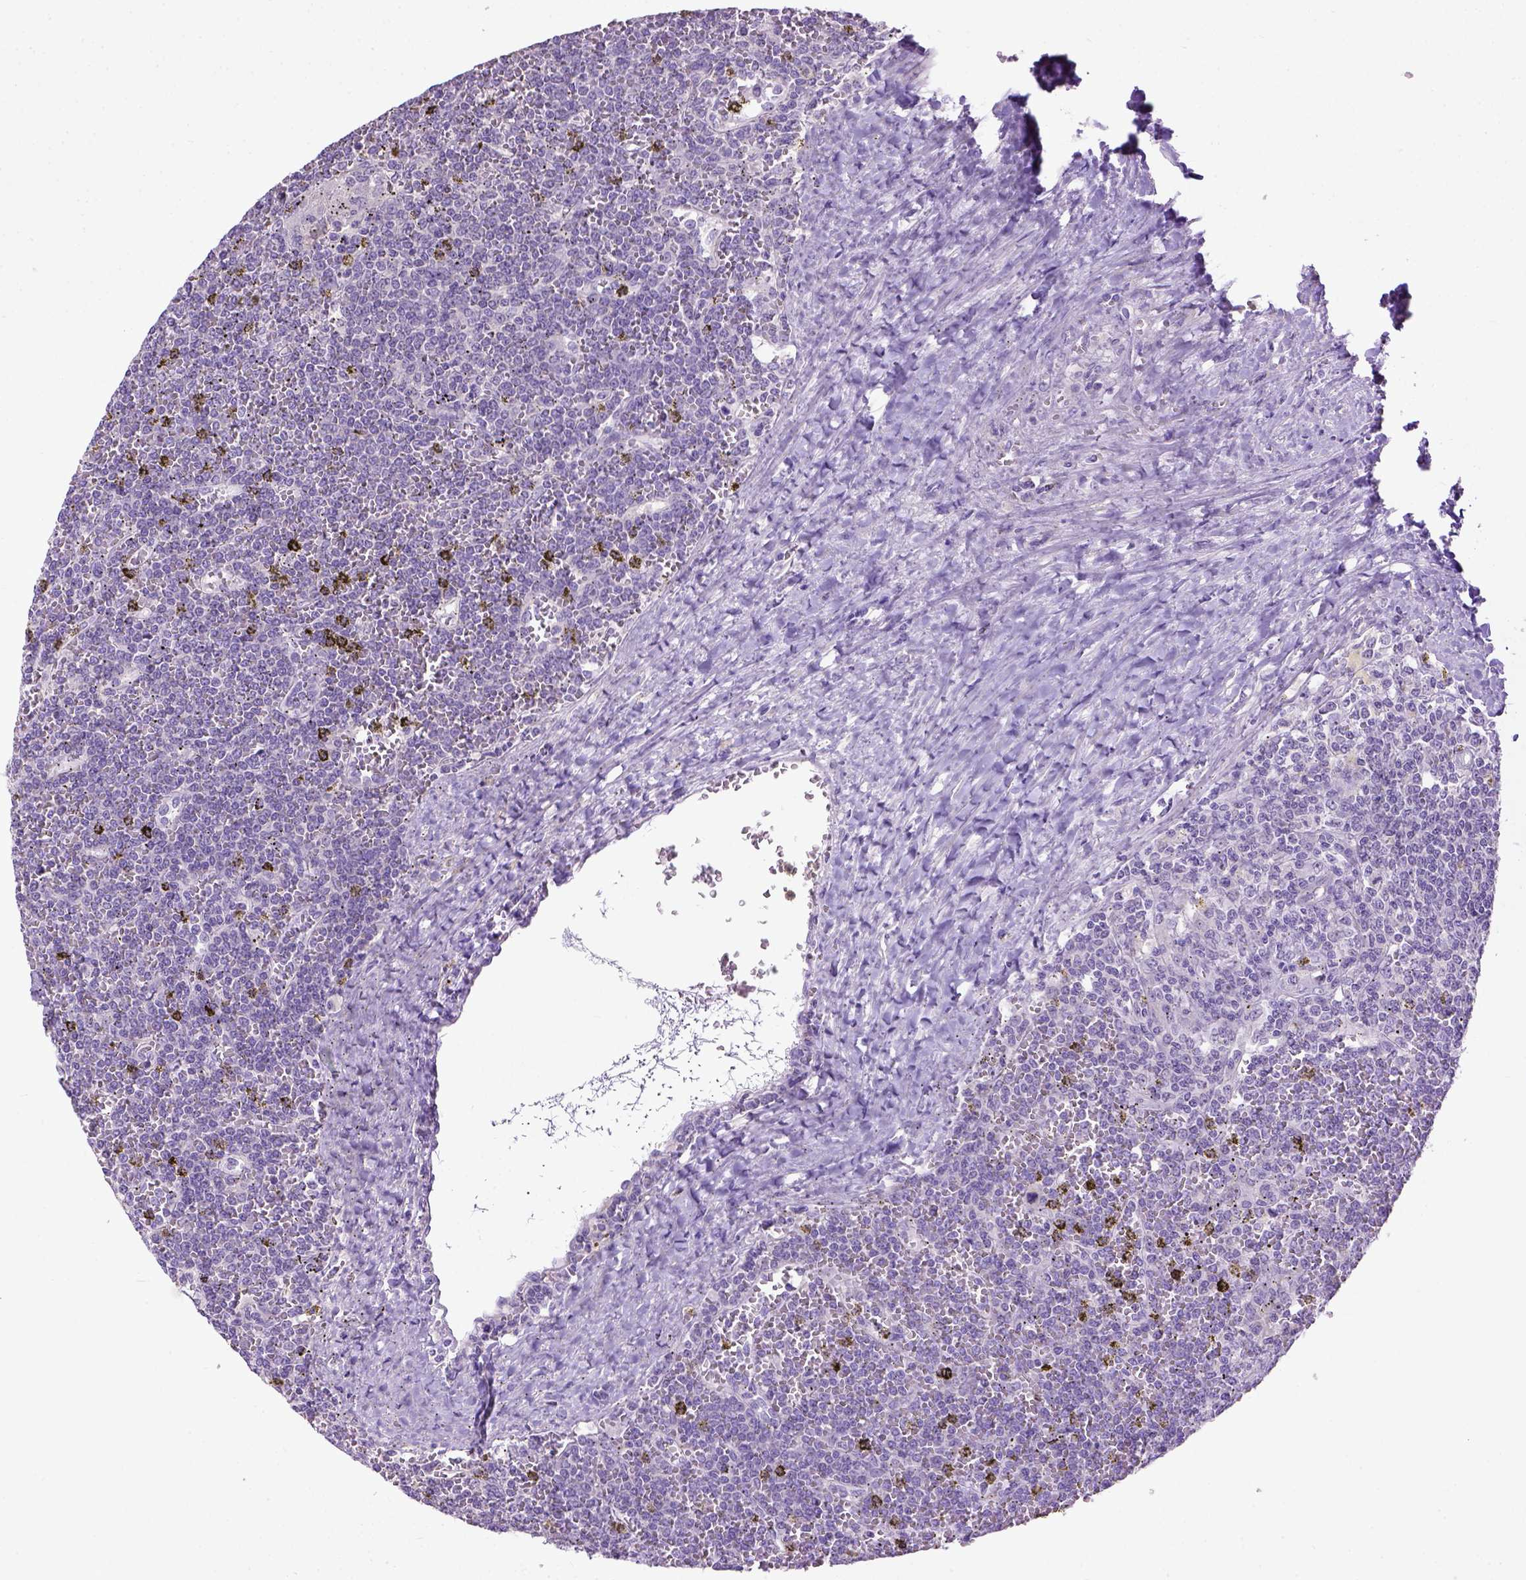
{"staining": {"intensity": "negative", "quantity": "none", "location": "none"}, "tissue": "lymphoma", "cell_type": "Tumor cells", "image_type": "cancer", "snomed": [{"axis": "morphology", "description": "Malignant lymphoma, non-Hodgkin's type, Low grade"}, {"axis": "topography", "description": "Spleen"}], "caption": "Immunohistochemical staining of malignant lymphoma, non-Hodgkin's type (low-grade) reveals no significant staining in tumor cells. (DAB immunohistochemistry, high magnification).", "gene": "UTP4", "patient": {"sex": "female", "age": 19}}